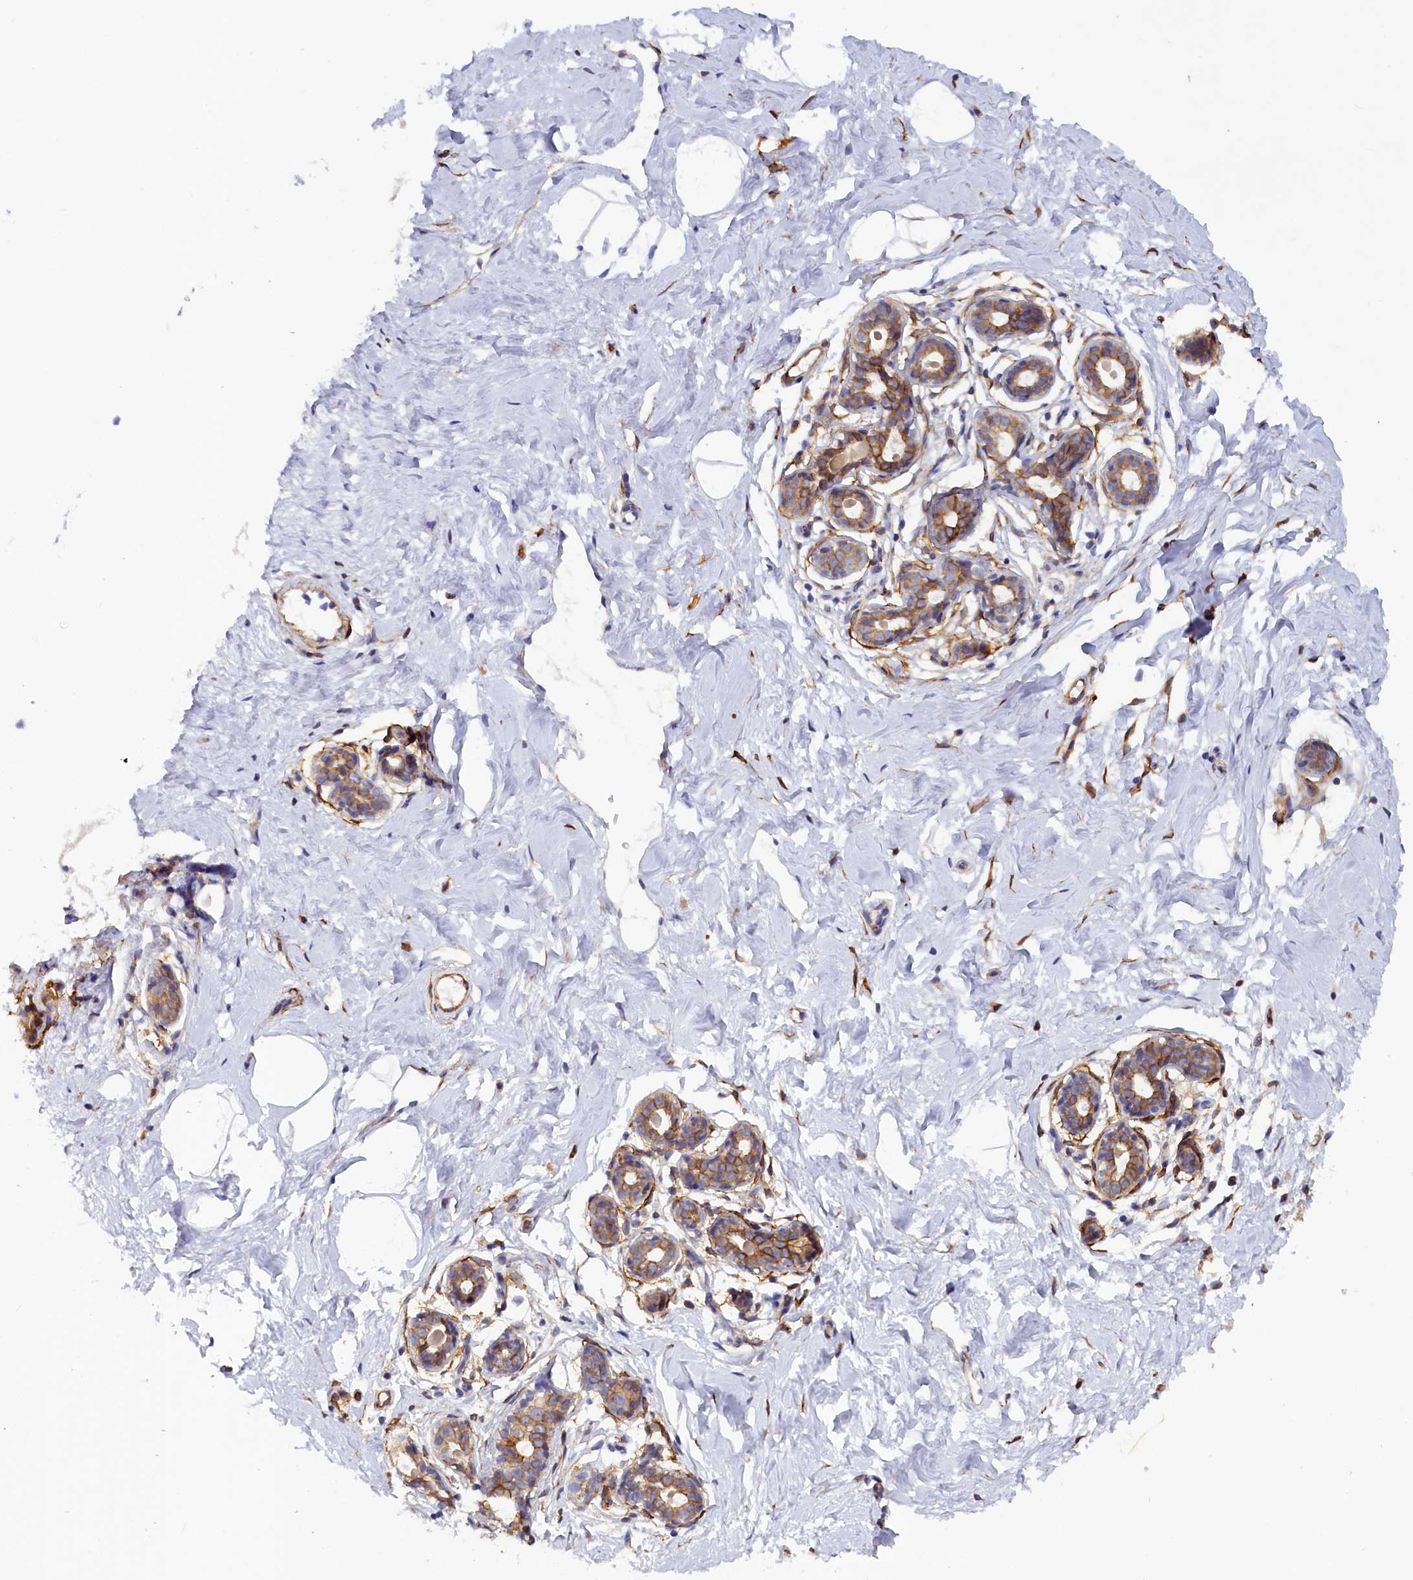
{"staining": {"intensity": "moderate", "quantity": "25%-75%", "location": "cytoplasmic/membranous"}, "tissue": "breast", "cell_type": "Adipocytes", "image_type": "normal", "snomed": [{"axis": "morphology", "description": "Normal tissue, NOS"}, {"axis": "morphology", "description": "Adenoma, NOS"}, {"axis": "topography", "description": "Breast"}], "caption": "Protein analysis of unremarkable breast exhibits moderate cytoplasmic/membranous positivity in approximately 25%-75% of adipocytes.", "gene": "COL19A1", "patient": {"sex": "female", "age": 23}}